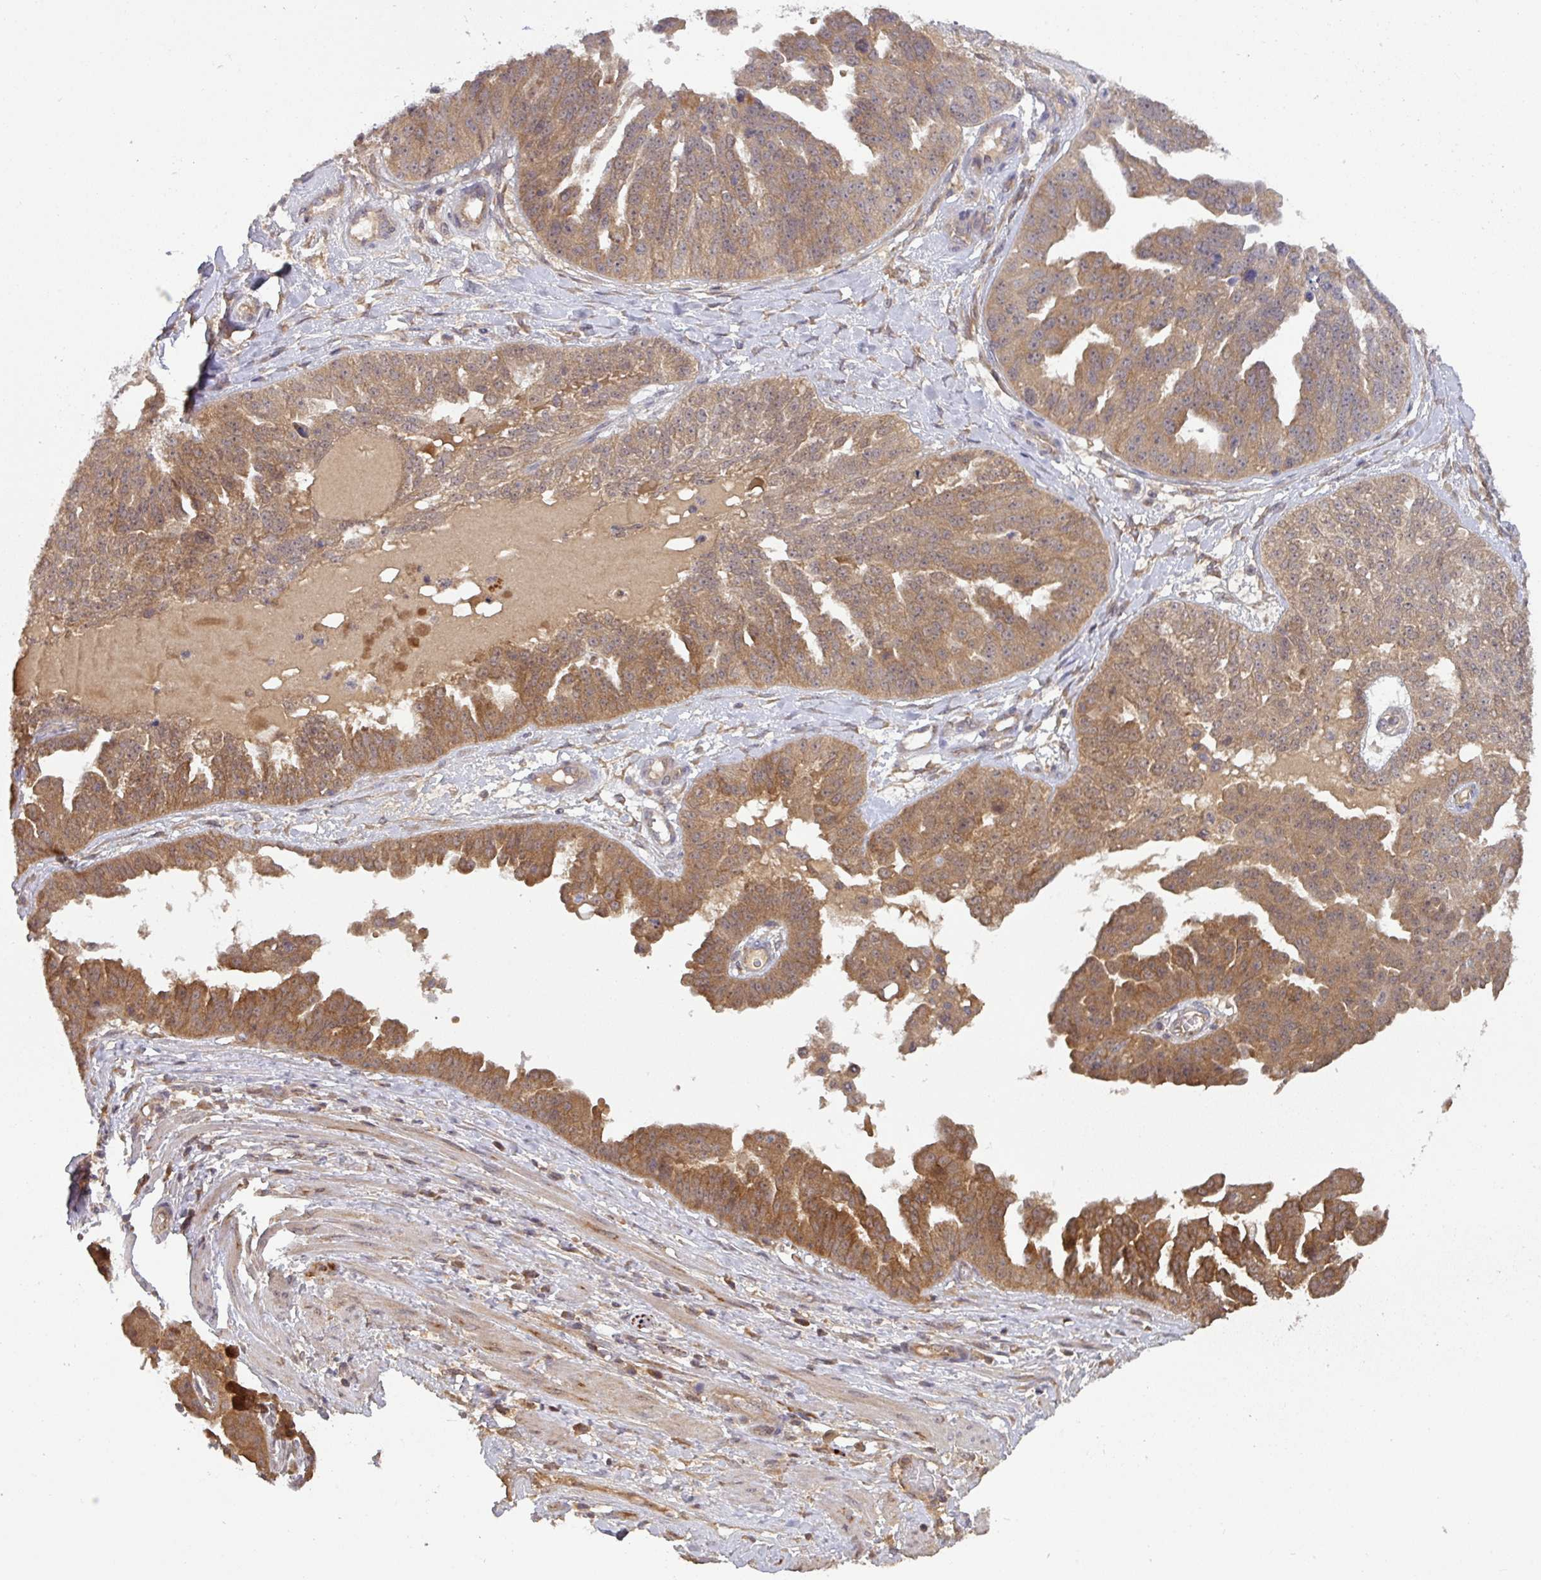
{"staining": {"intensity": "moderate", "quantity": ">75%", "location": "cytoplasmic/membranous"}, "tissue": "ovarian cancer", "cell_type": "Tumor cells", "image_type": "cancer", "snomed": [{"axis": "morphology", "description": "Cystadenocarcinoma, serous, NOS"}, {"axis": "topography", "description": "Ovary"}], "caption": "This is an image of immunohistochemistry (IHC) staining of ovarian cancer, which shows moderate expression in the cytoplasmic/membranous of tumor cells.", "gene": "CCDC121", "patient": {"sex": "female", "age": 58}}